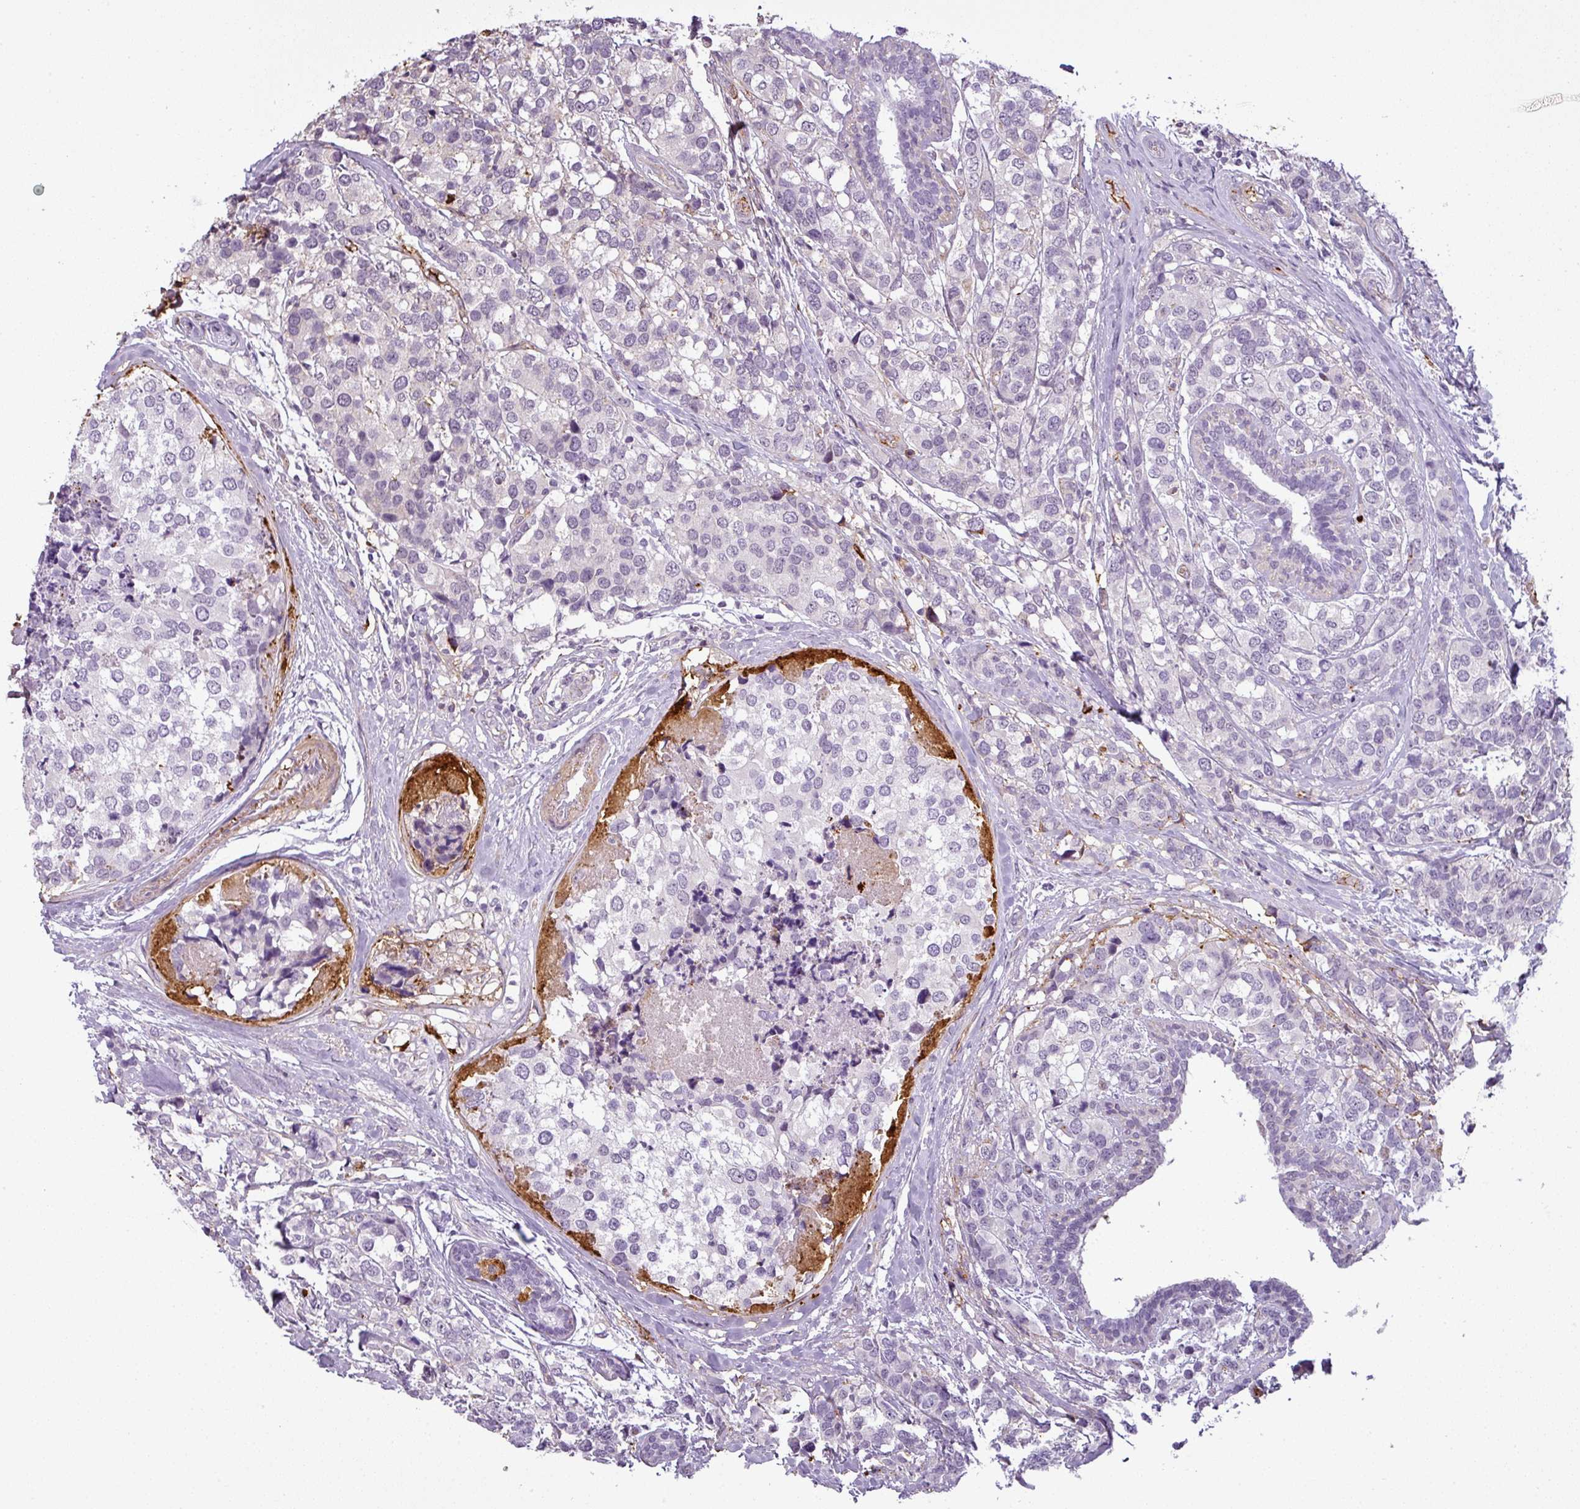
{"staining": {"intensity": "negative", "quantity": "none", "location": "none"}, "tissue": "breast cancer", "cell_type": "Tumor cells", "image_type": "cancer", "snomed": [{"axis": "morphology", "description": "Lobular carcinoma"}, {"axis": "topography", "description": "Breast"}], "caption": "Immunohistochemical staining of human lobular carcinoma (breast) exhibits no significant expression in tumor cells.", "gene": "APOC1", "patient": {"sex": "female", "age": 59}}